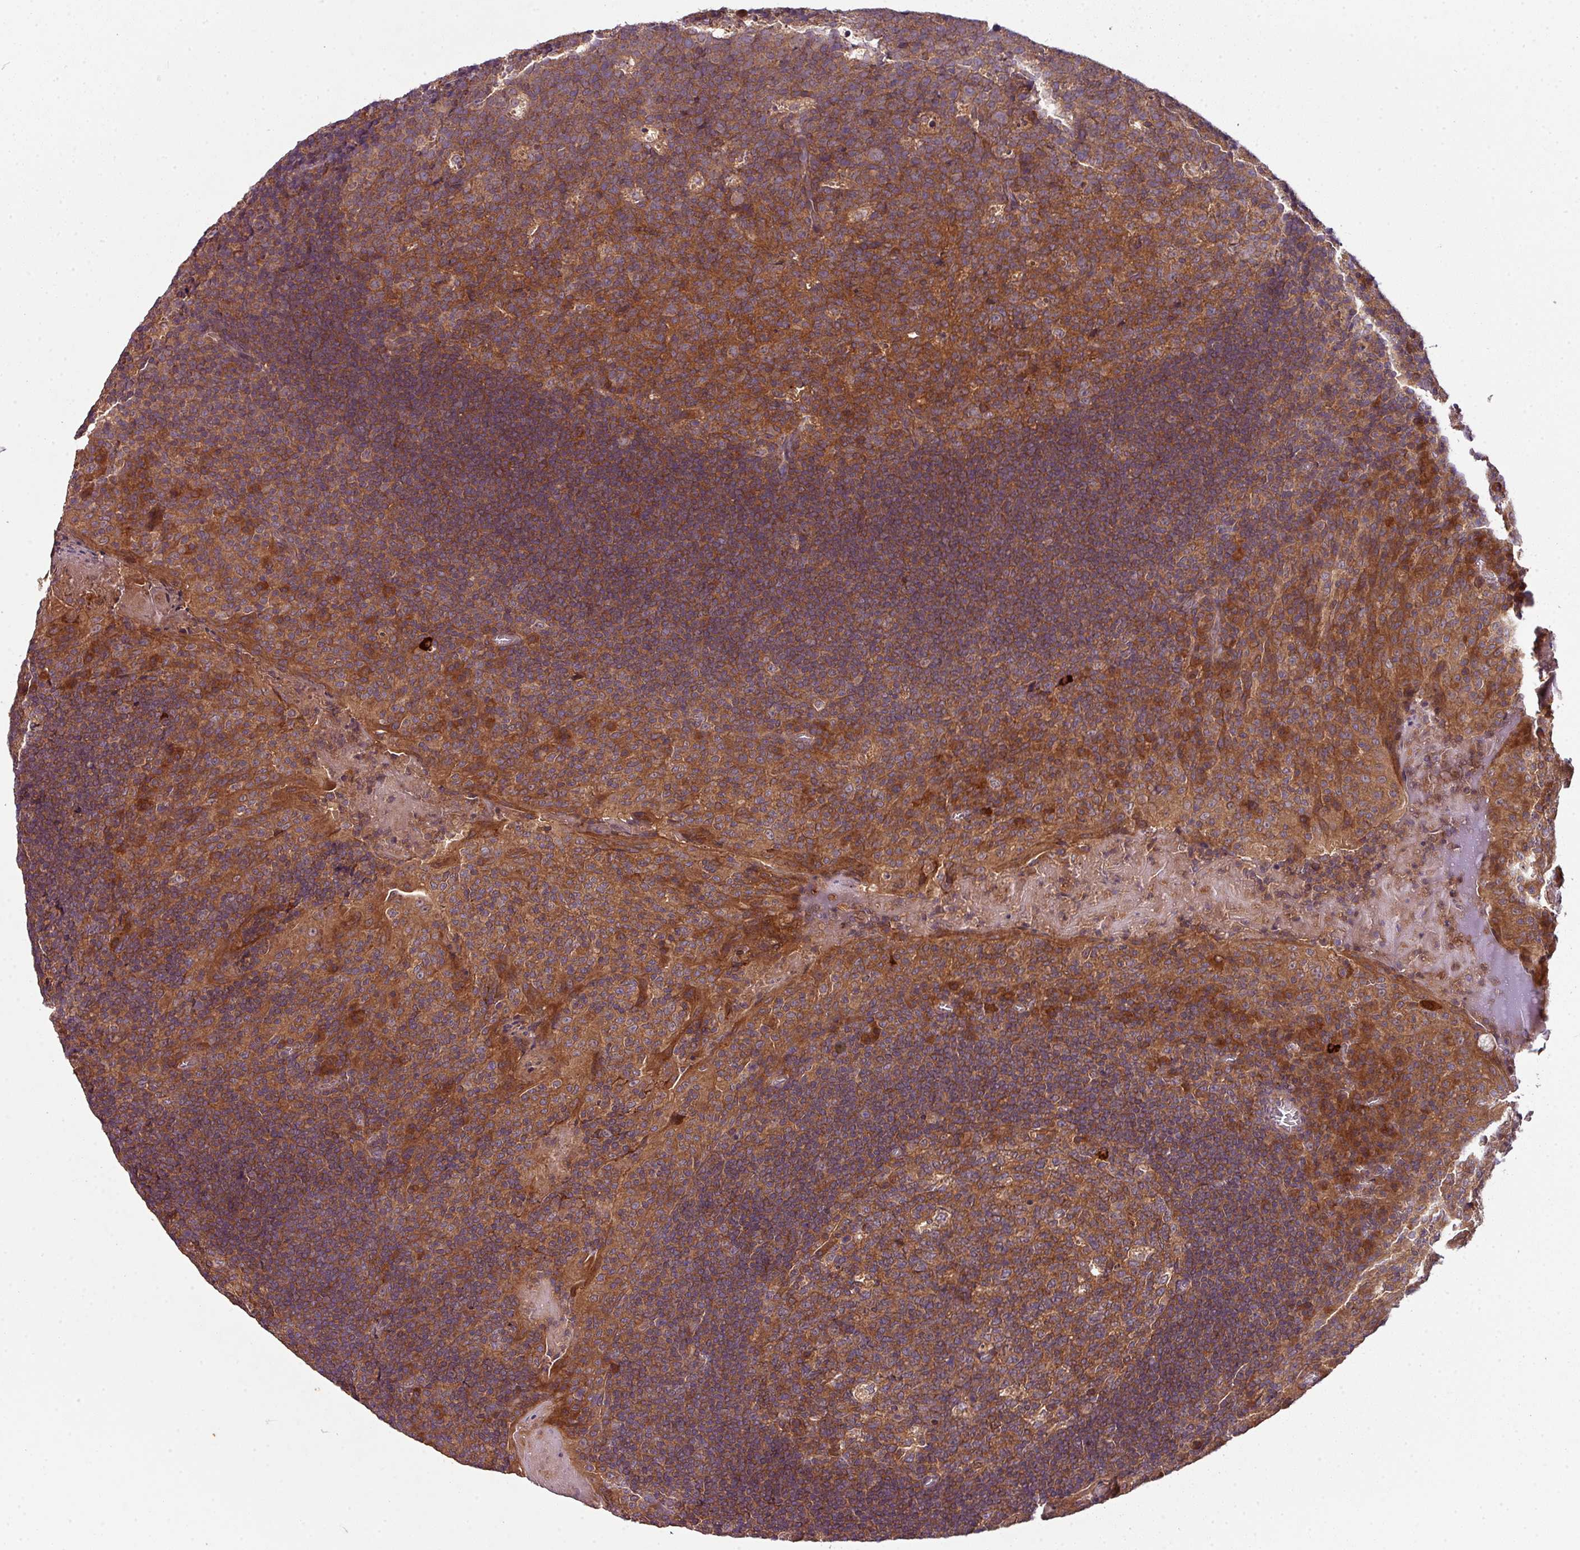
{"staining": {"intensity": "strong", "quantity": ">75%", "location": "cytoplasmic/membranous"}, "tissue": "tonsil", "cell_type": "Germinal center cells", "image_type": "normal", "snomed": [{"axis": "morphology", "description": "Normal tissue, NOS"}, {"axis": "topography", "description": "Tonsil"}], "caption": "A high-resolution photomicrograph shows IHC staining of normal tonsil, which demonstrates strong cytoplasmic/membranous positivity in approximately >75% of germinal center cells. (Brightfield microscopy of DAB IHC at high magnification).", "gene": "GSKIP", "patient": {"sex": "male", "age": 17}}